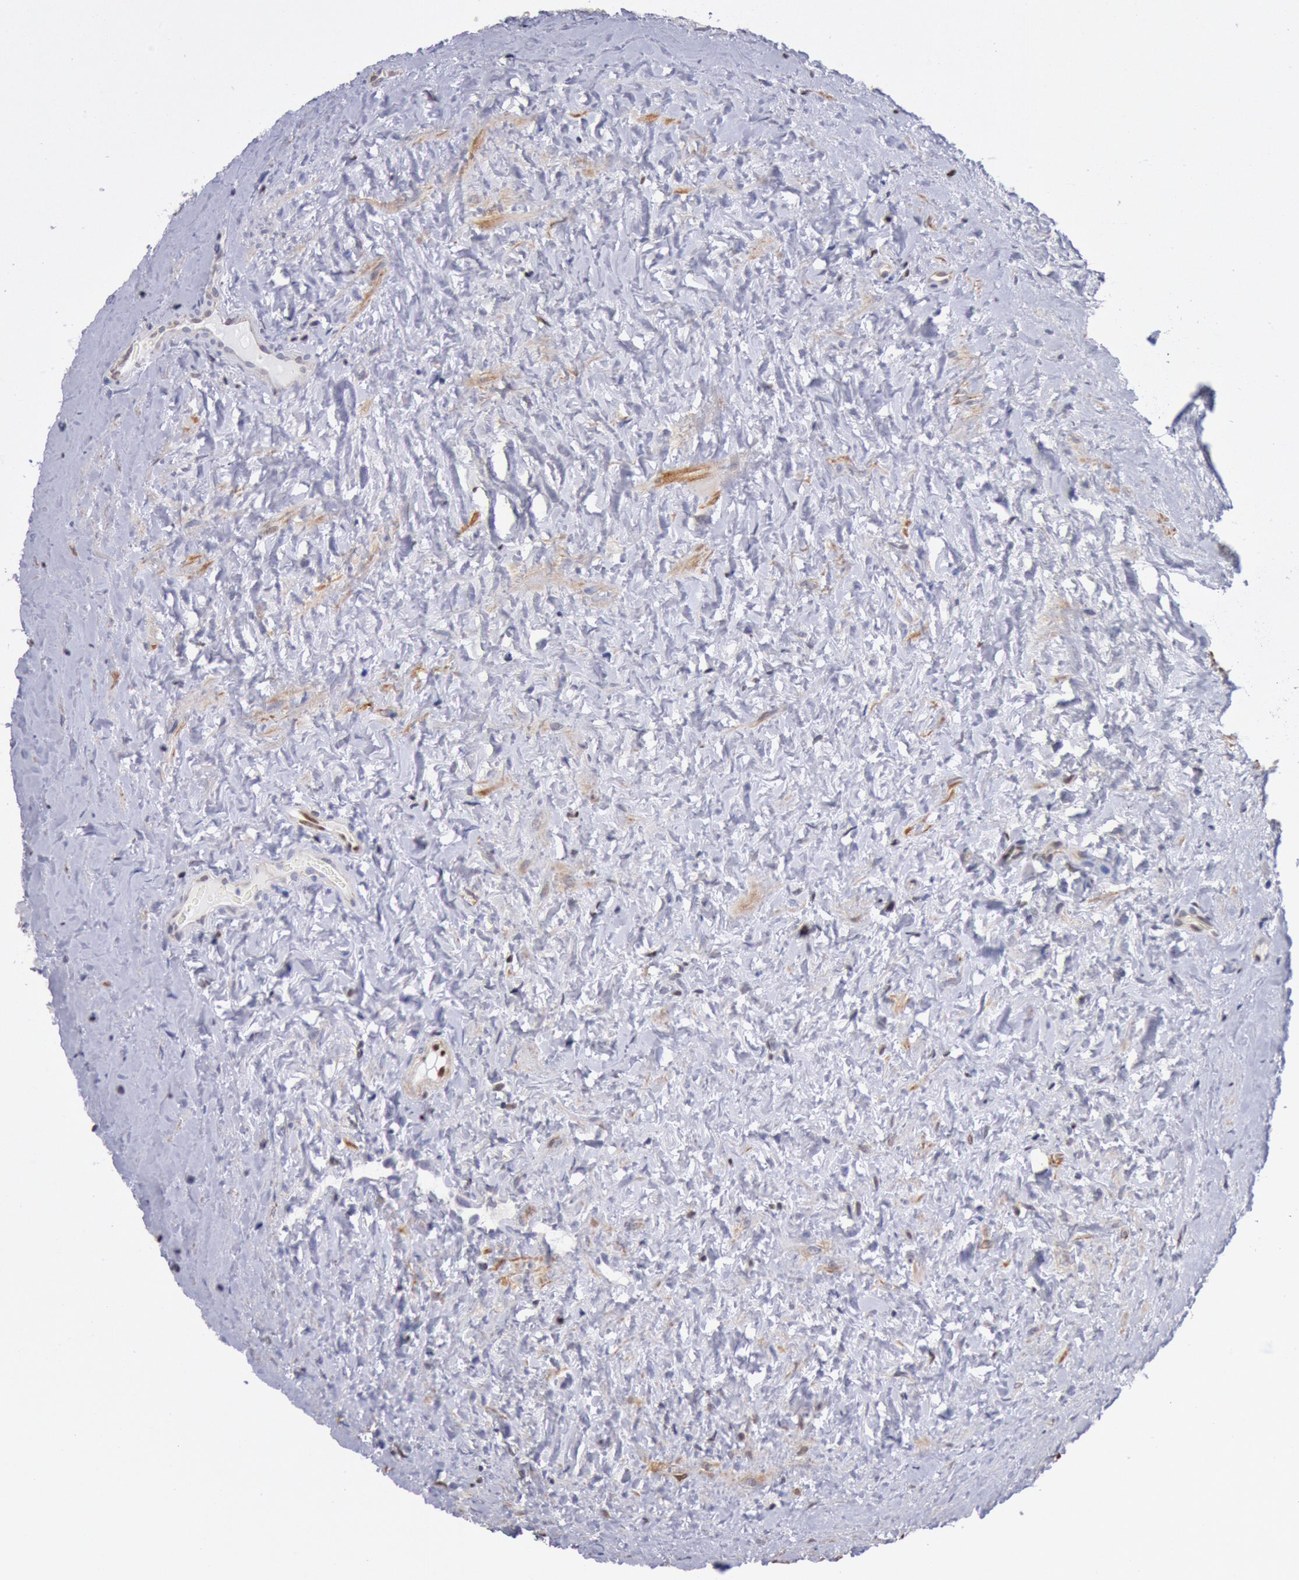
{"staining": {"intensity": "negative", "quantity": "none", "location": "none"}, "tissue": "testis cancer", "cell_type": "Tumor cells", "image_type": "cancer", "snomed": [{"axis": "morphology", "description": "Carcinoma, Embryonal, NOS"}, {"axis": "topography", "description": "Testis"}], "caption": "Immunohistochemical staining of testis cancer (embryonal carcinoma) exhibits no significant staining in tumor cells. (DAB (3,3'-diaminobenzidine) immunohistochemistry with hematoxylin counter stain).", "gene": "RPS6KA5", "patient": {"sex": "male", "age": 31}}